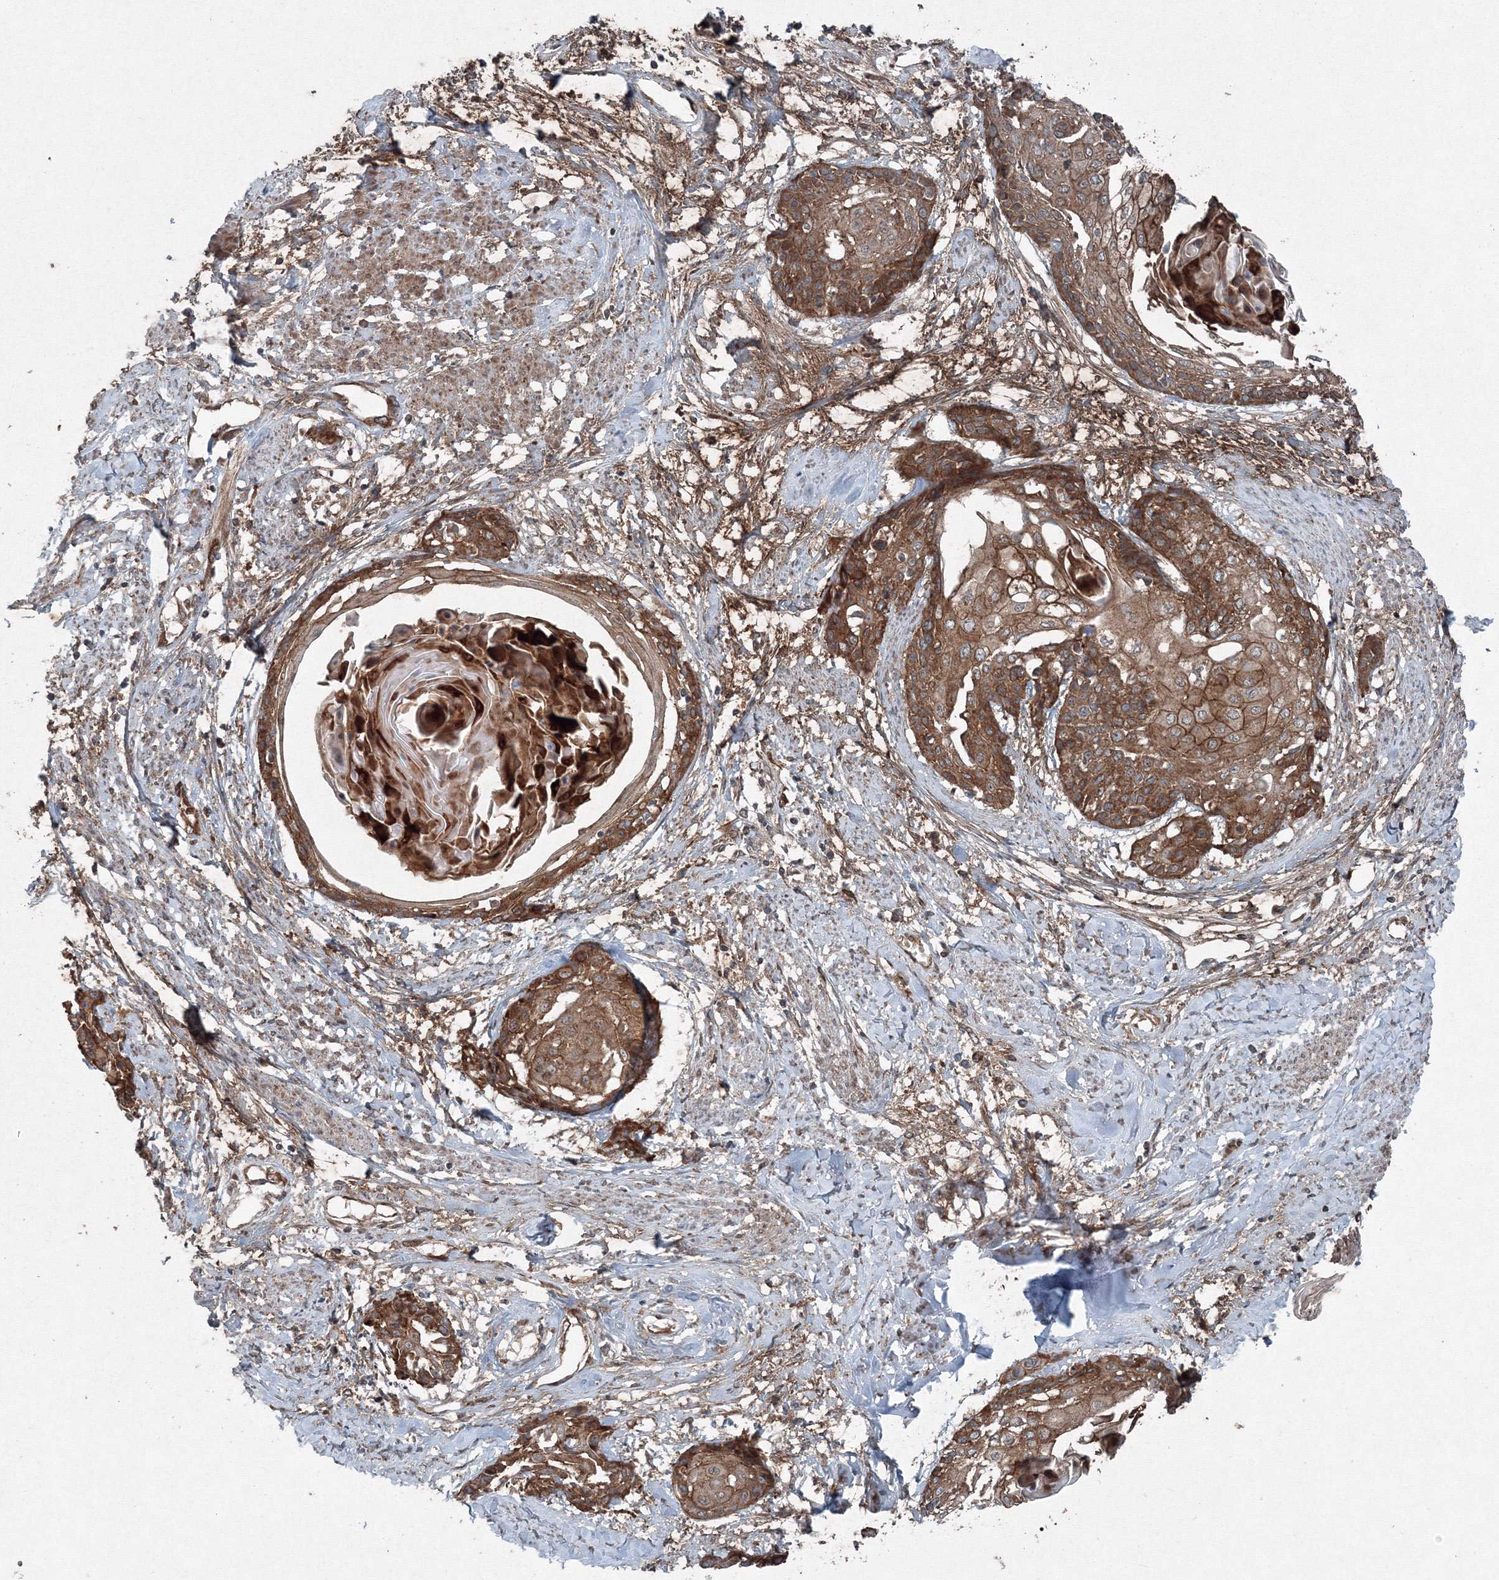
{"staining": {"intensity": "moderate", "quantity": ">75%", "location": "cytoplasmic/membranous"}, "tissue": "cervical cancer", "cell_type": "Tumor cells", "image_type": "cancer", "snomed": [{"axis": "morphology", "description": "Squamous cell carcinoma, NOS"}, {"axis": "topography", "description": "Cervix"}], "caption": "Human cervical cancer (squamous cell carcinoma) stained with a protein marker exhibits moderate staining in tumor cells.", "gene": "COPS7B", "patient": {"sex": "female", "age": 57}}